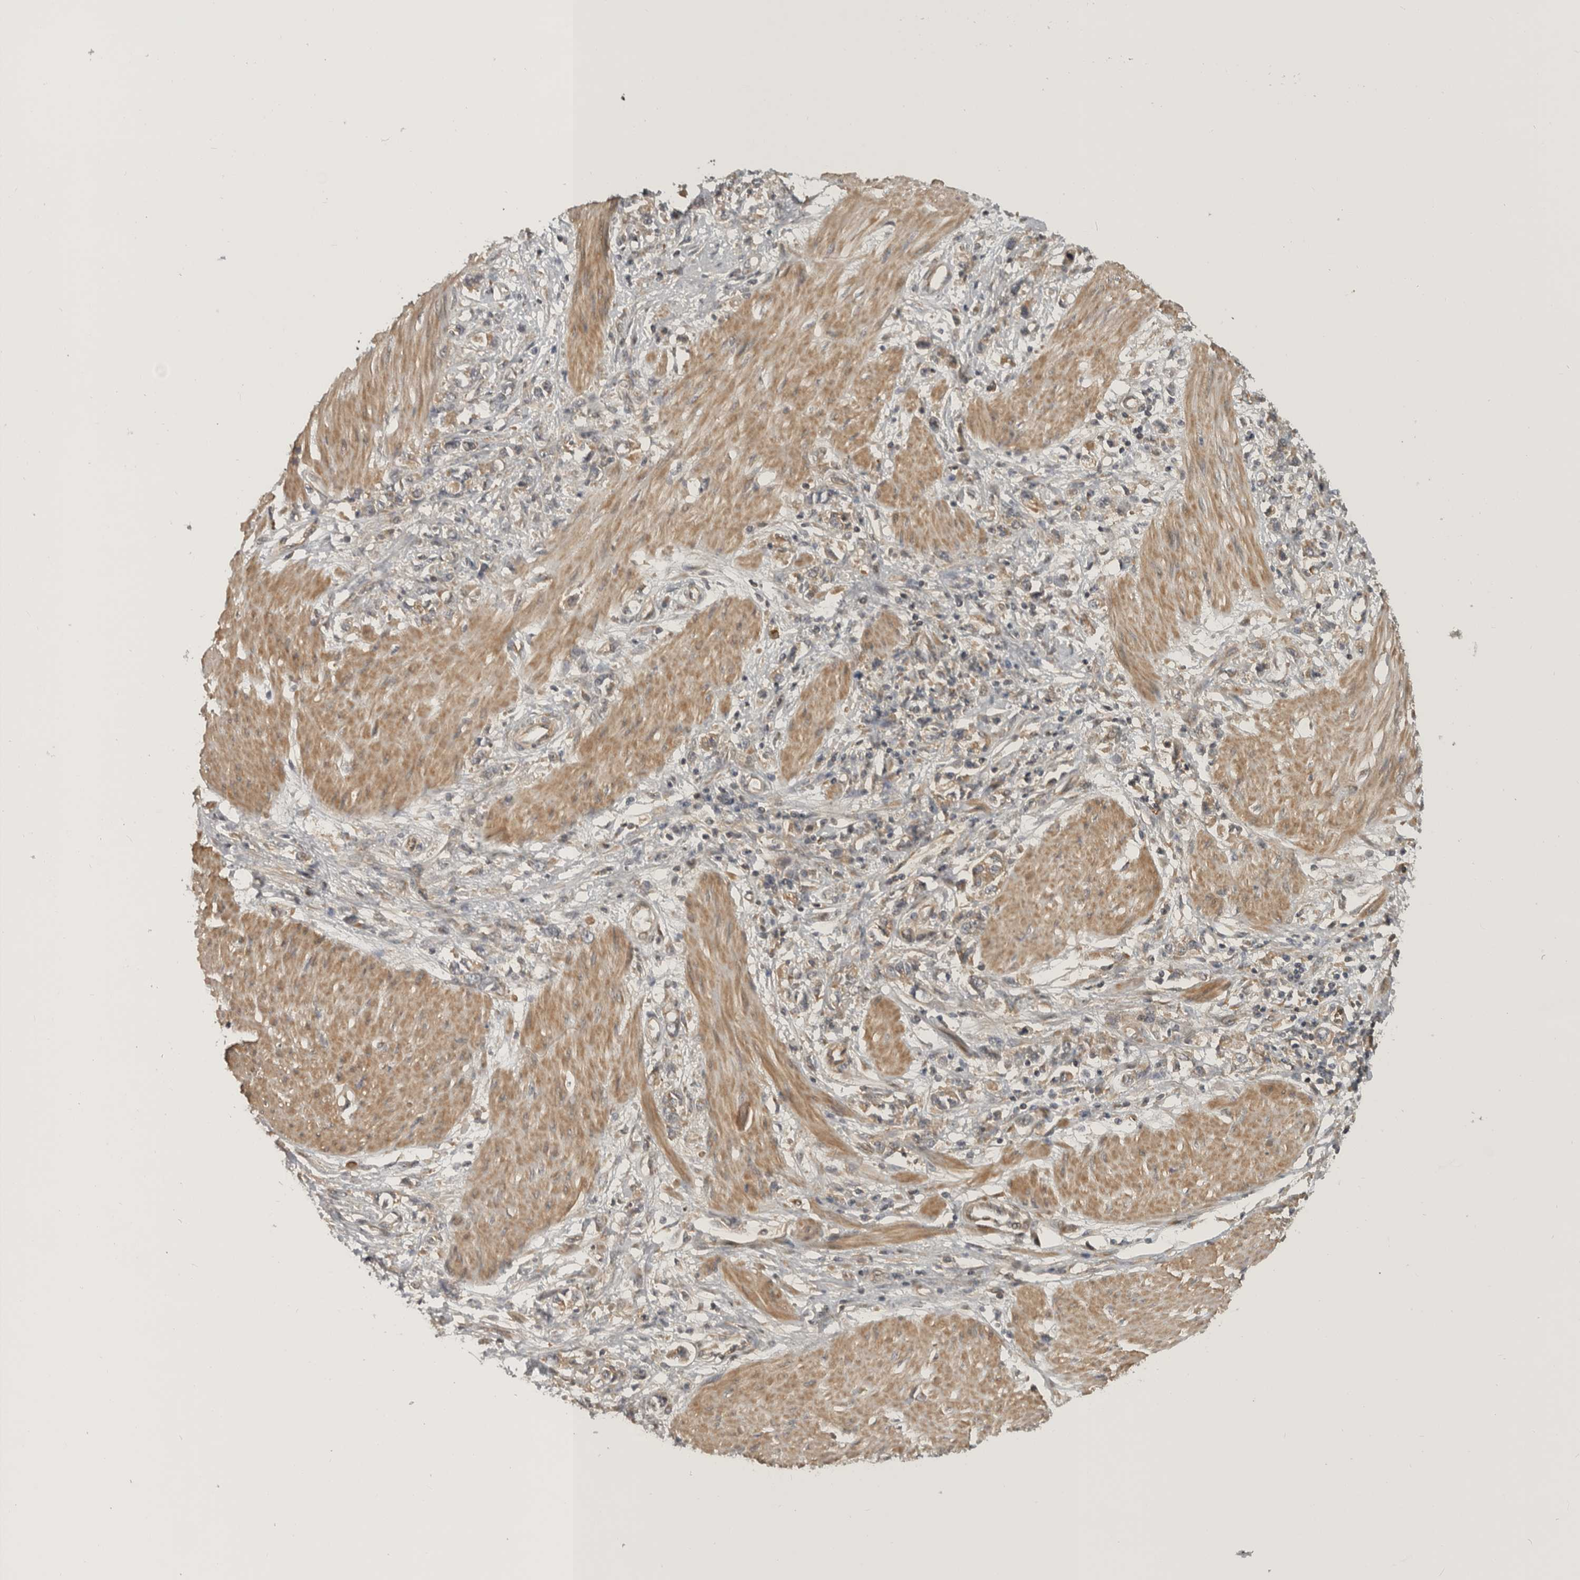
{"staining": {"intensity": "weak", "quantity": "25%-75%", "location": "cytoplasmic/membranous"}, "tissue": "stomach cancer", "cell_type": "Tumor cells", "image_type": "cancer", "snomed": [{"axis": "morphology", "description": "Adenocarcinoma, NOS"}, {"axis": "topography", "description": "Stomach"}], "caption": "Weak cytoplasmic/membranous protein expression is seen in approximately 25%-75% of tumor cells in stomach cancer (adenocarcinoma).", "gene": "CUEDC1", "patient": {"sex": "female", "age": 76}}